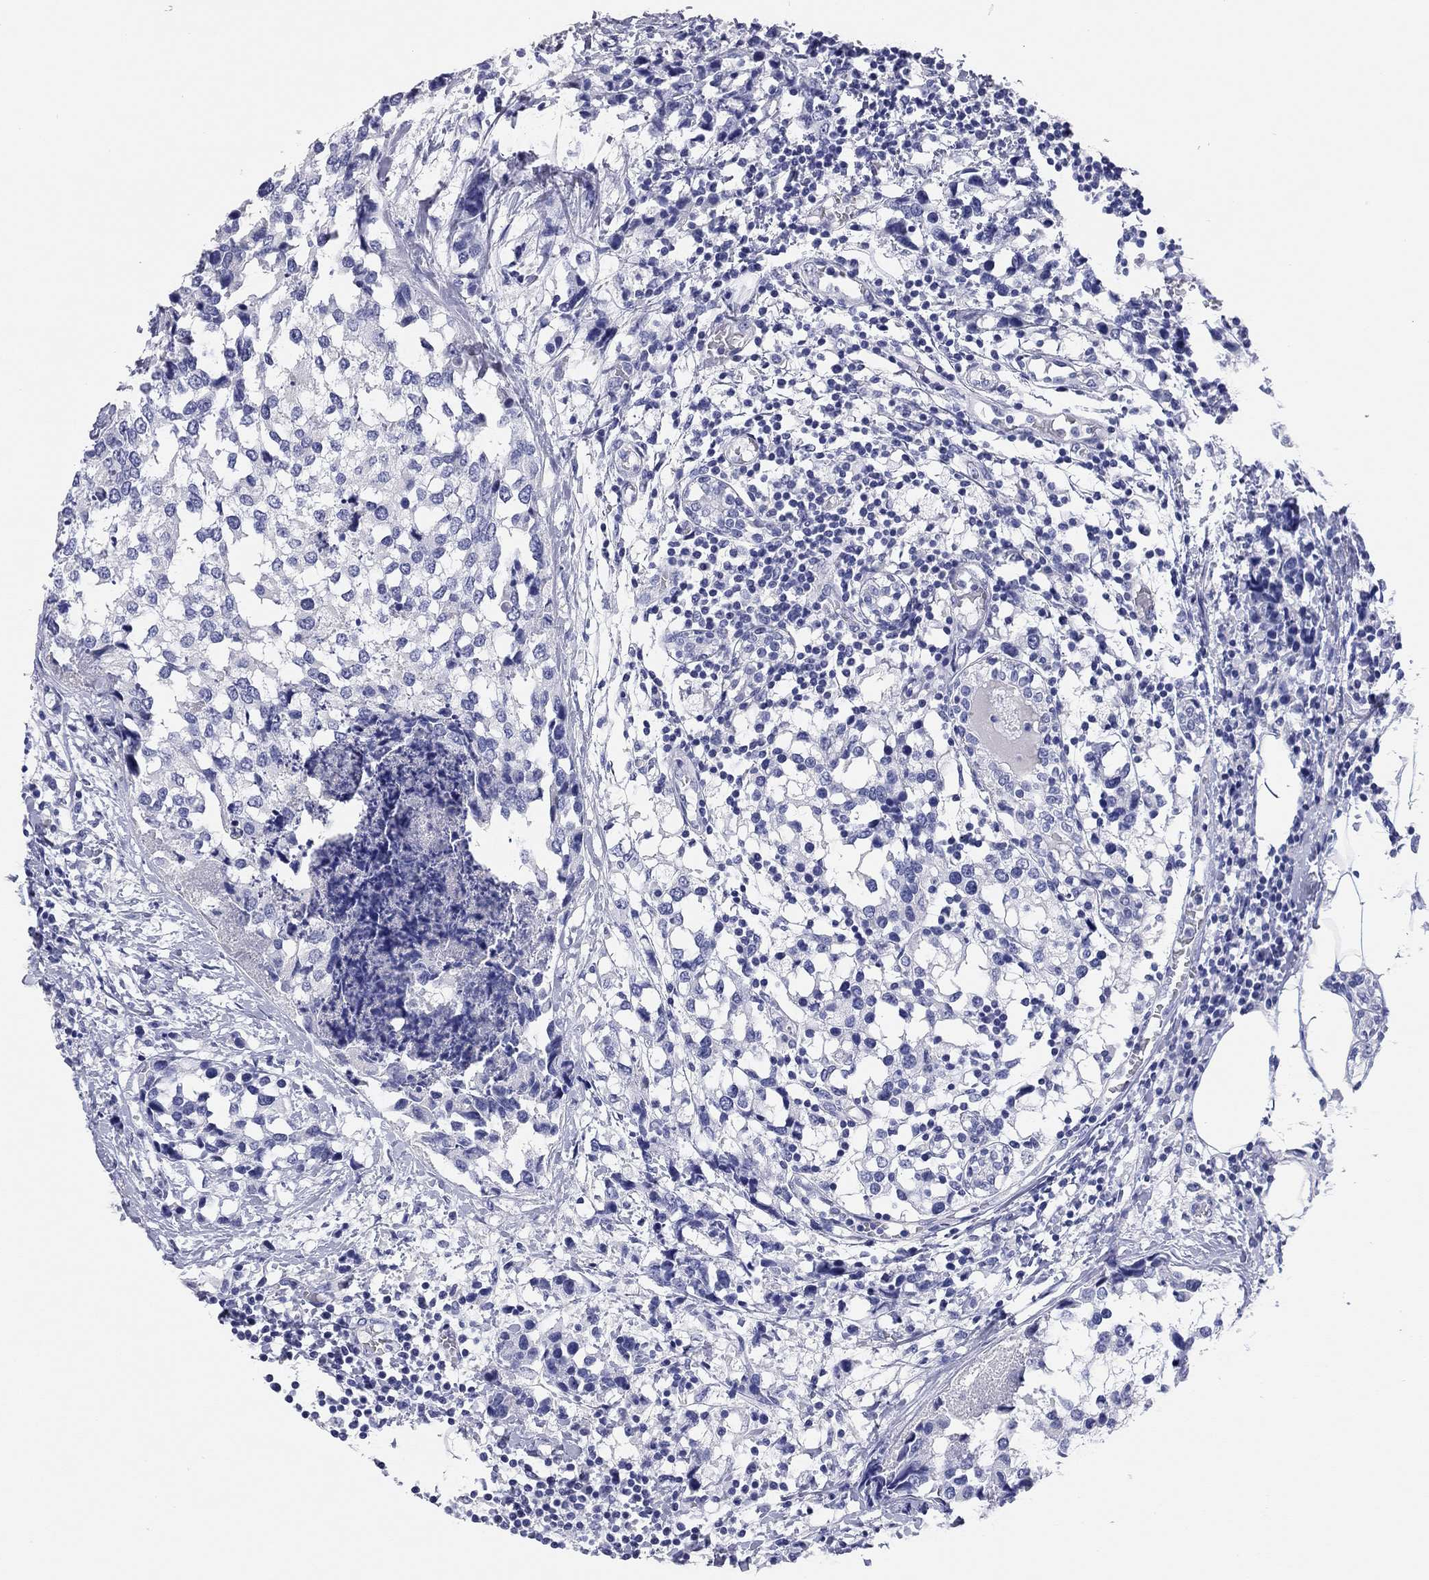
{"staining": {"intensity": "negative", "quantity": "none", "location": "none"}, "tissue": "breast cancer", "cell_type": "Tumor cells", "image_type": "cancer", "snomed": [{"axis": "morphology", "description": "Lobular carcinoma"}, {"axis": "topography", "description": "Breast"}], "caption": "High magnification brightfield microscopy of breast cancer stained with DAB (brown) and counterstained with hematoxylin (blue): tumor cells show no significant positivity.", "gene": "TMEM221", "patient": {"sex": "female", "age": 59}}